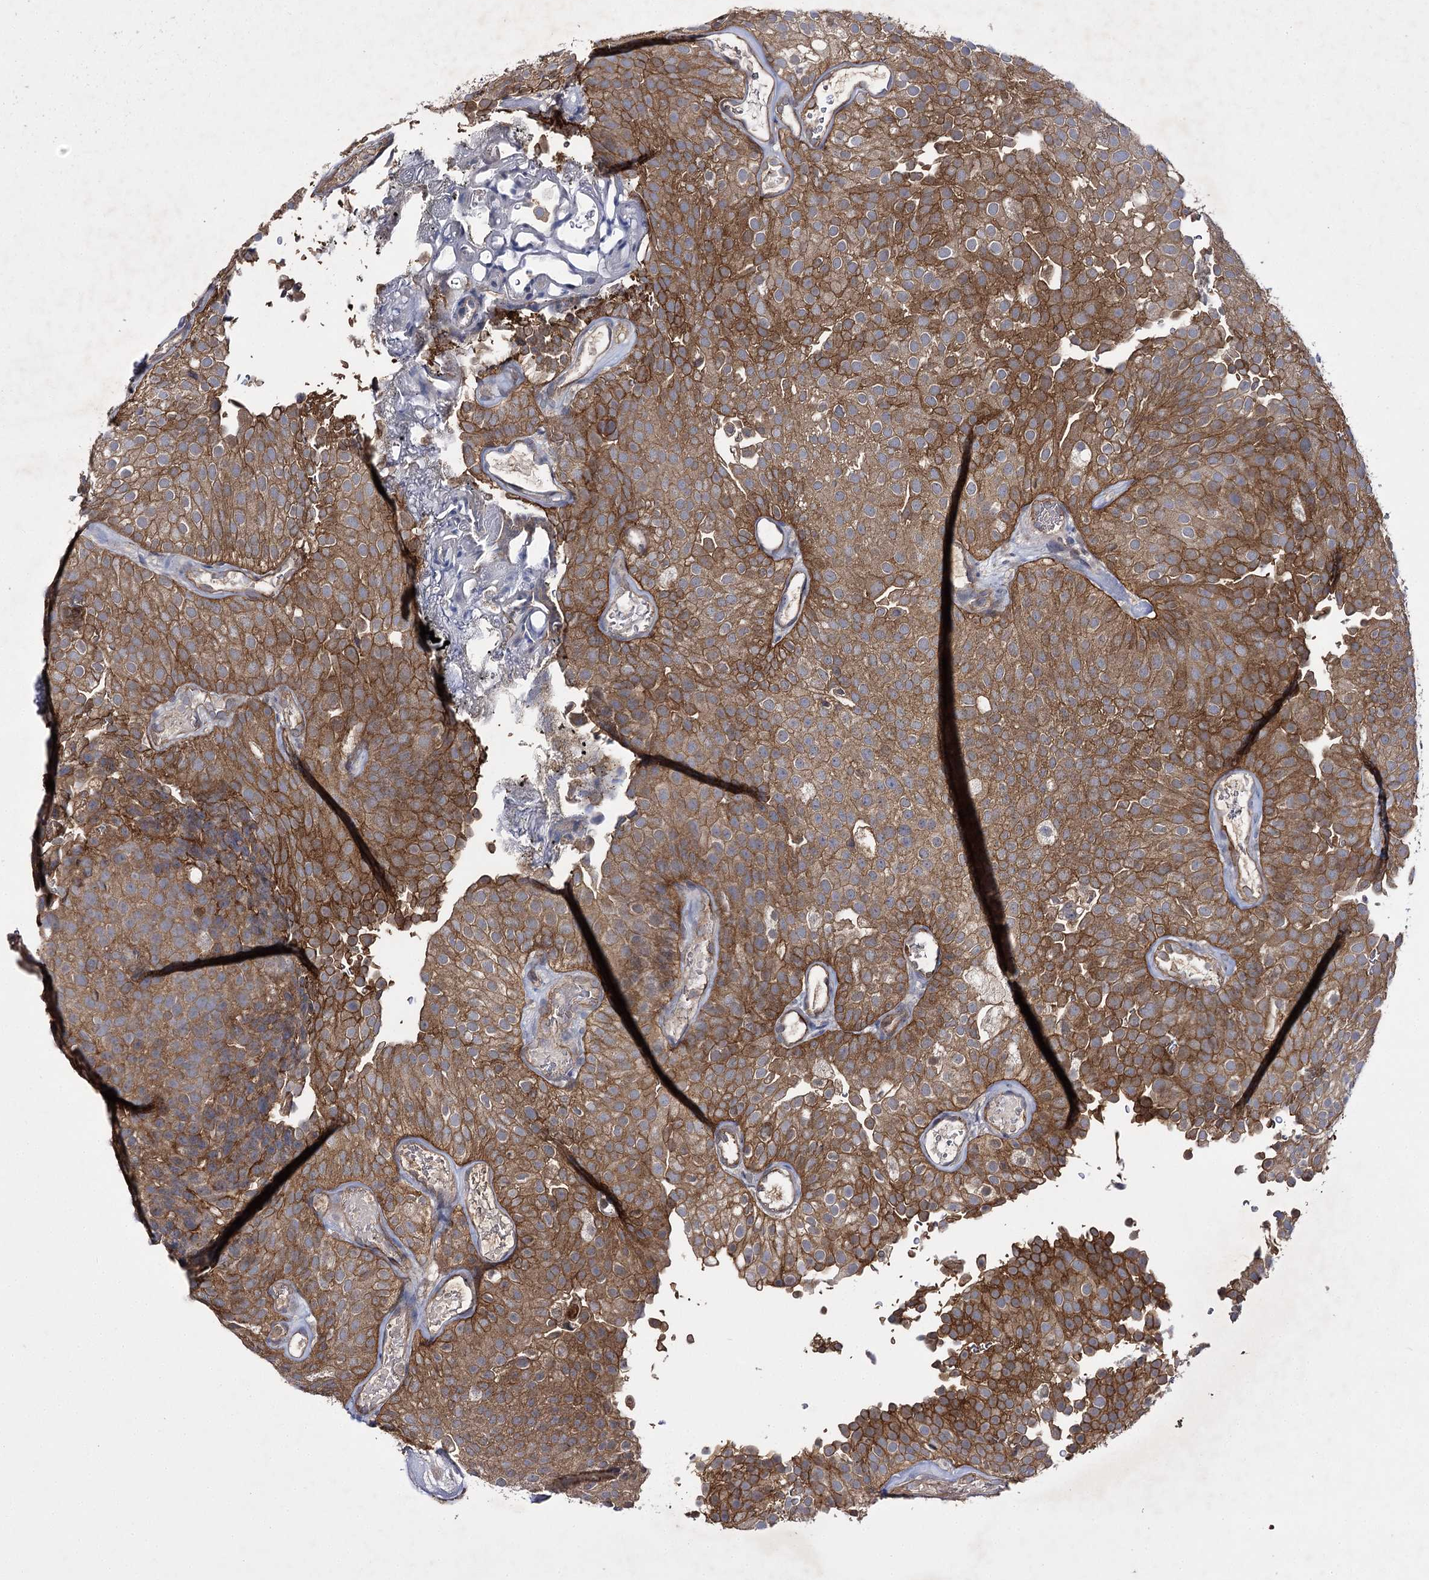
{"staining": {"intensity": "moderate", "quantity": ">75%", "location": "cytoplasmic/membranous"}, "tissue": "urothelial cancer", "cell_type": "Tumor cells", "image_type": "cancer", "snomed": [{"axis": "morphology", "description": "Urothelial carcinoma, Low grade"}, {"axis": "topography", "description": "Urinary bladder"}], "caption": "A histopathology image of human urothelial cancer stained for a protein displays moderate cytoplasmic/membranous brown staining in tumor cells.", "gene": "BCR", "patient": {"sex": "male", "age": 78}}